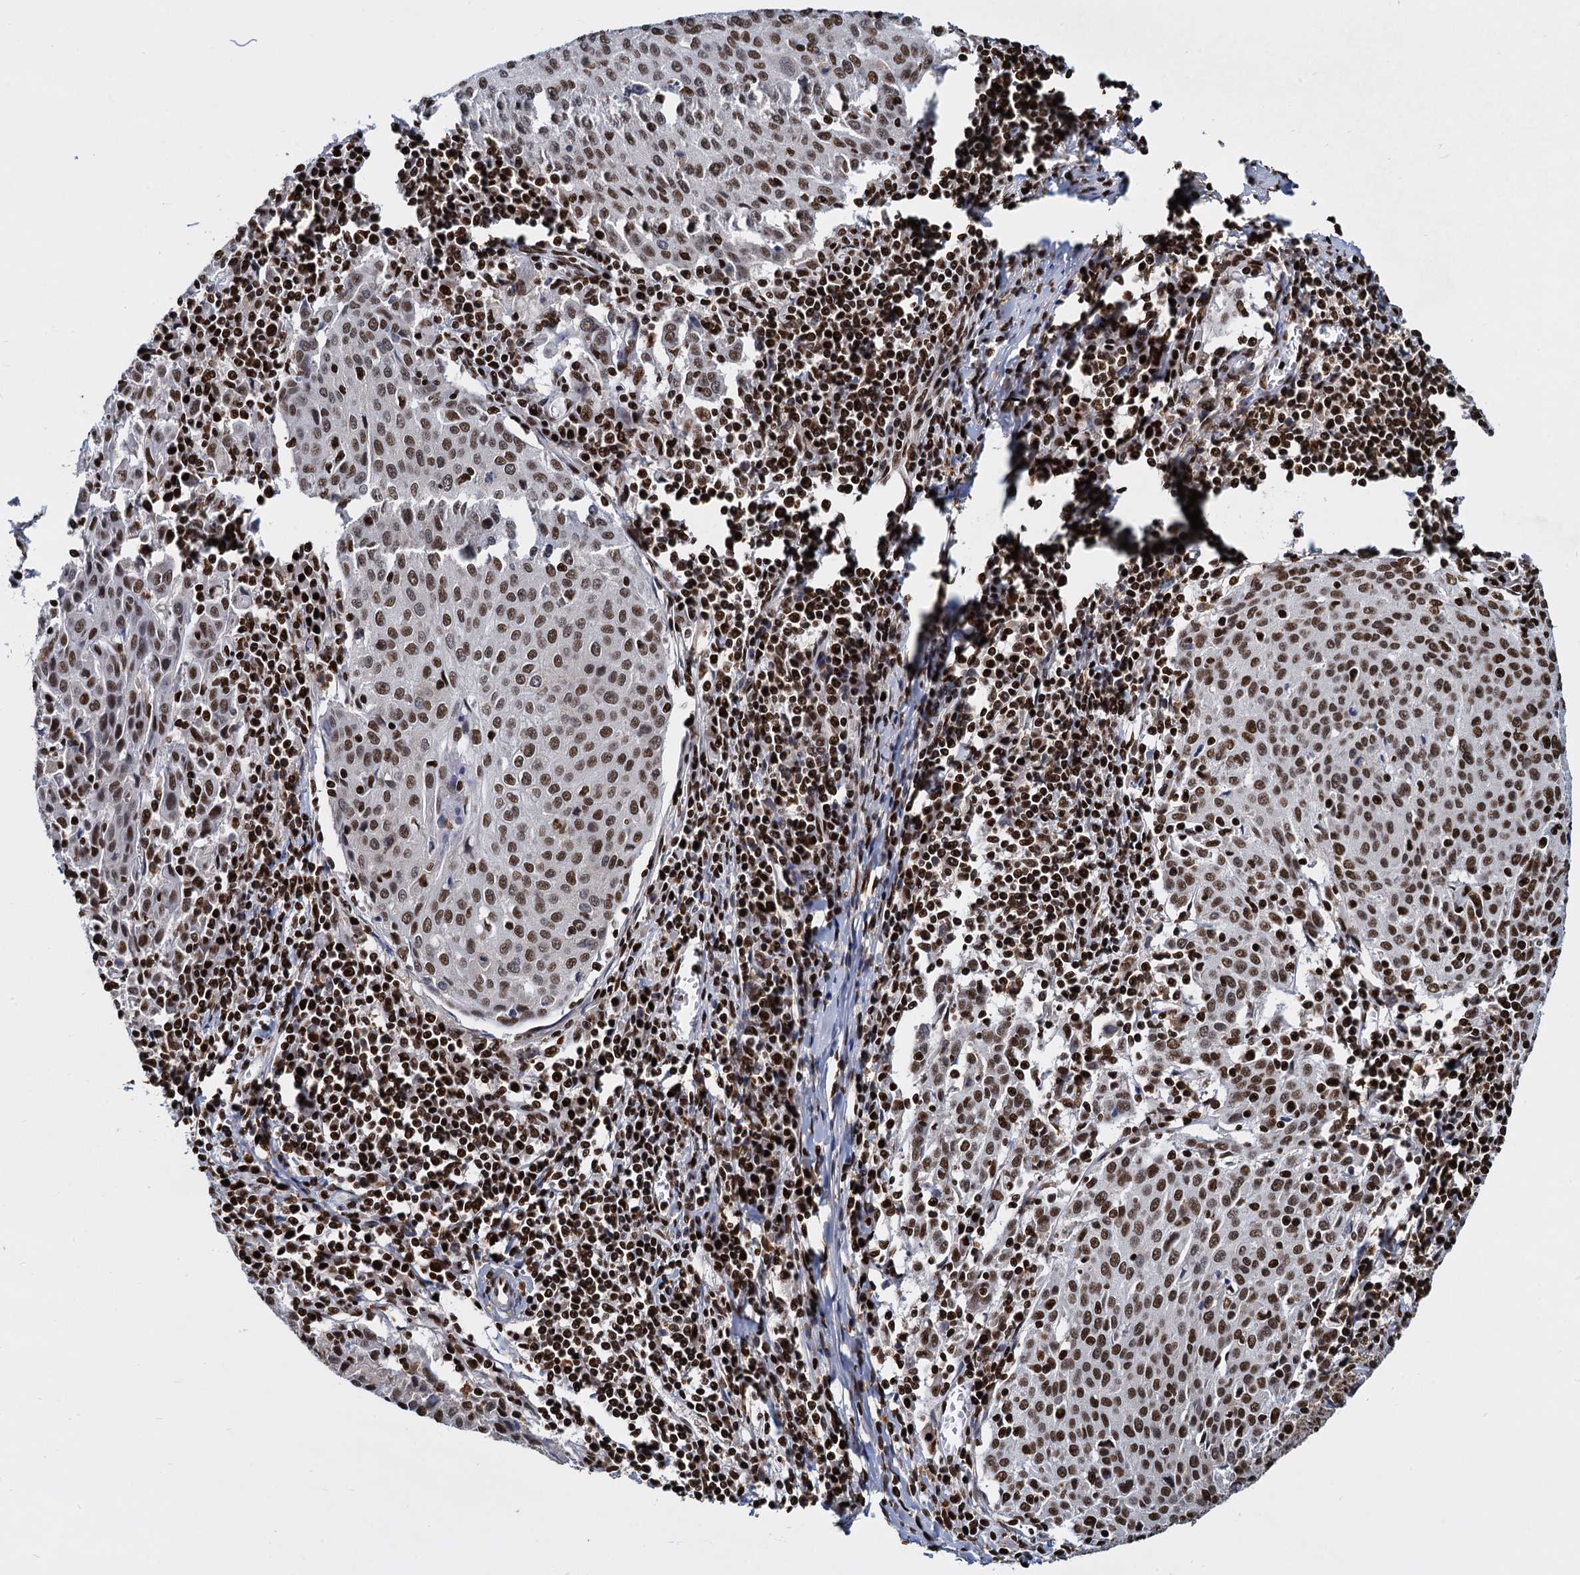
{"staining": {"intensity": "moderate", "quantity": ">75%", "location": "nuclear"}, "tissue": "cervical cancer", "cell_type": "Tumor cells", "image_type": "cancer", "snomed": [{"axis": "morphology", "description": "Squamous cell carcinoma, NOS"}, {"axis": "topography", "description": "Cervix"}], "caption": "Immunohistochemical staining of cervical cancer (squamous cell carcinoma) shows medium levels of moderate nuclear expression in approximately >75% of tumor cells.", "gene": "DCPS", "patient": {"sex": "female", "age": 46}}